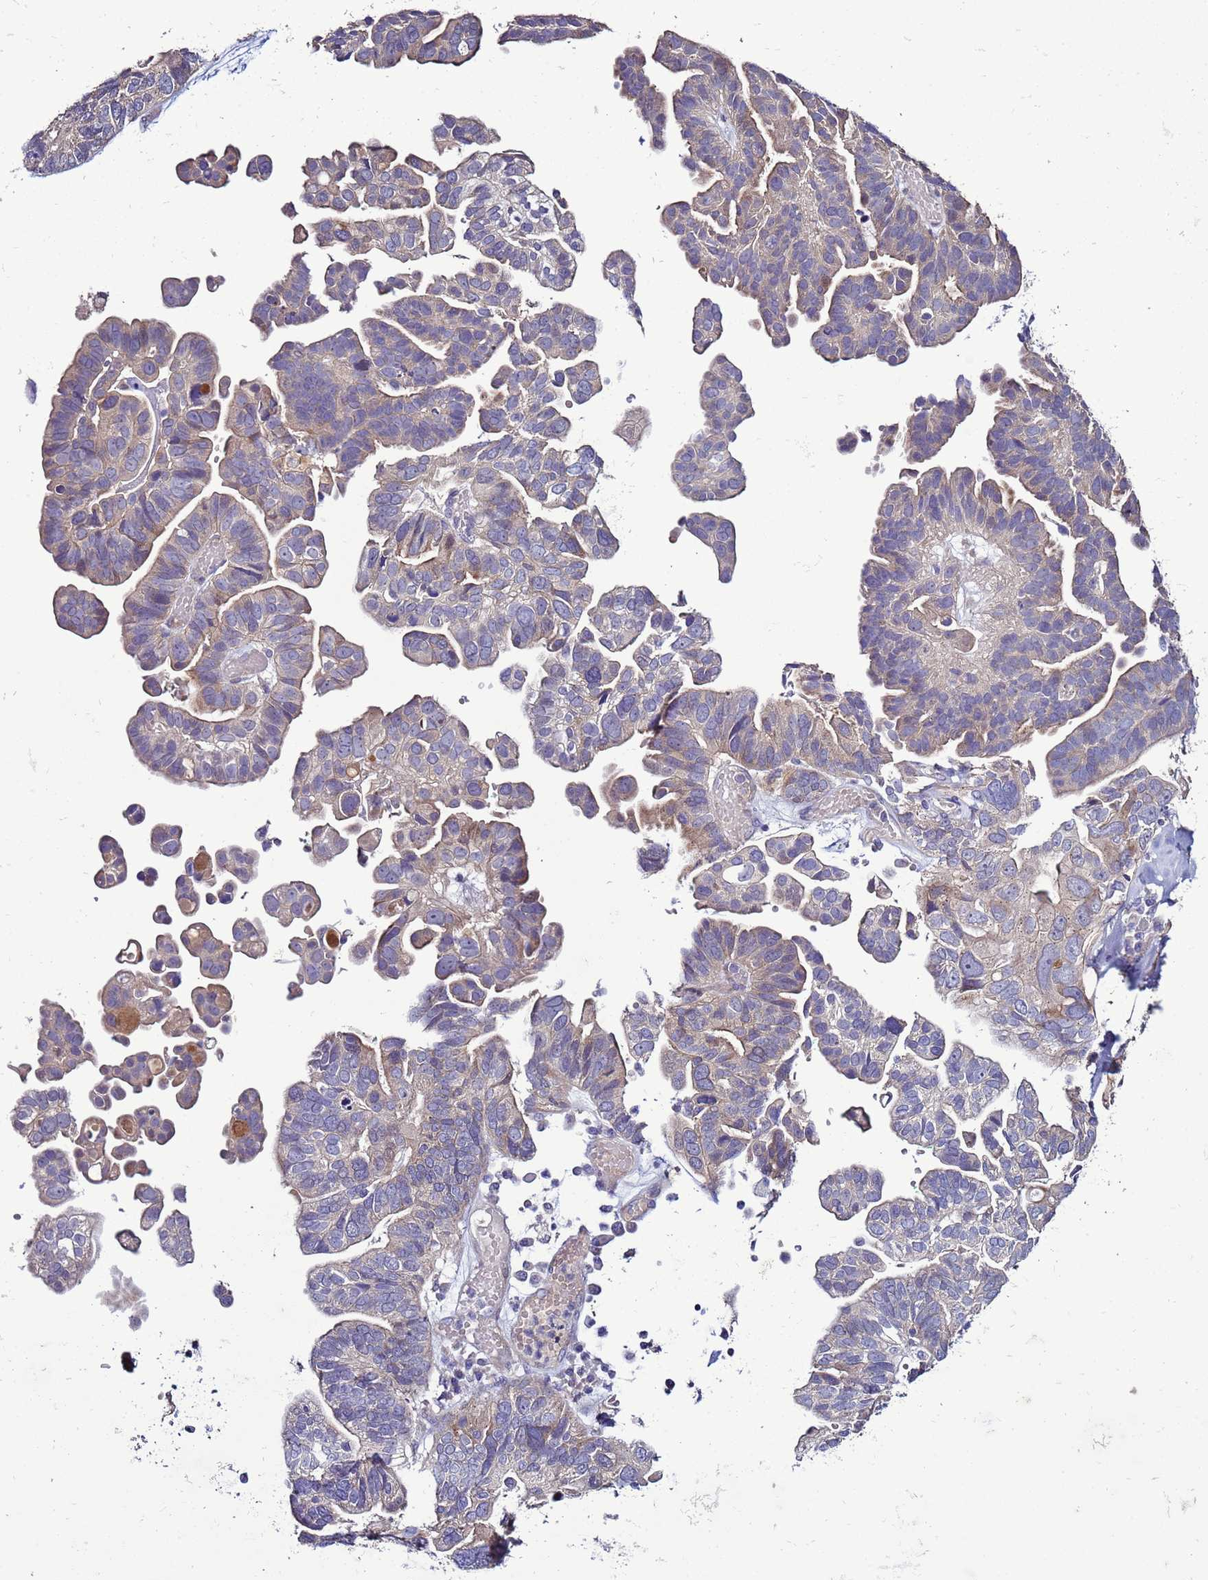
{"staining": {"intensity": "weak", "quantity": "<25%", "location": "cytoplasmic/membranous"}, "tissue": "ovarian cancer", "cell_type": "Tumor cells", "image_type": "cancer", "snomed": [{"axis": "morphology", "description": "Cystadenocarcinoma, serous, NOS"}, {"axis": "topography", "description": "Ovary"}], "caption": "A histopathology image of human ovarian serous cystadenocarcinoma is negative for staining in tumor cells. The staining was performed using DAB (3,3'-diaminobenzidine) to visualize the protein expression in brown, while the nuclei were stained in blue with hematoxylin (Magnification: 20x).", "gene": "RABL2B", "patient": {"sex": "female", "age": 56}}